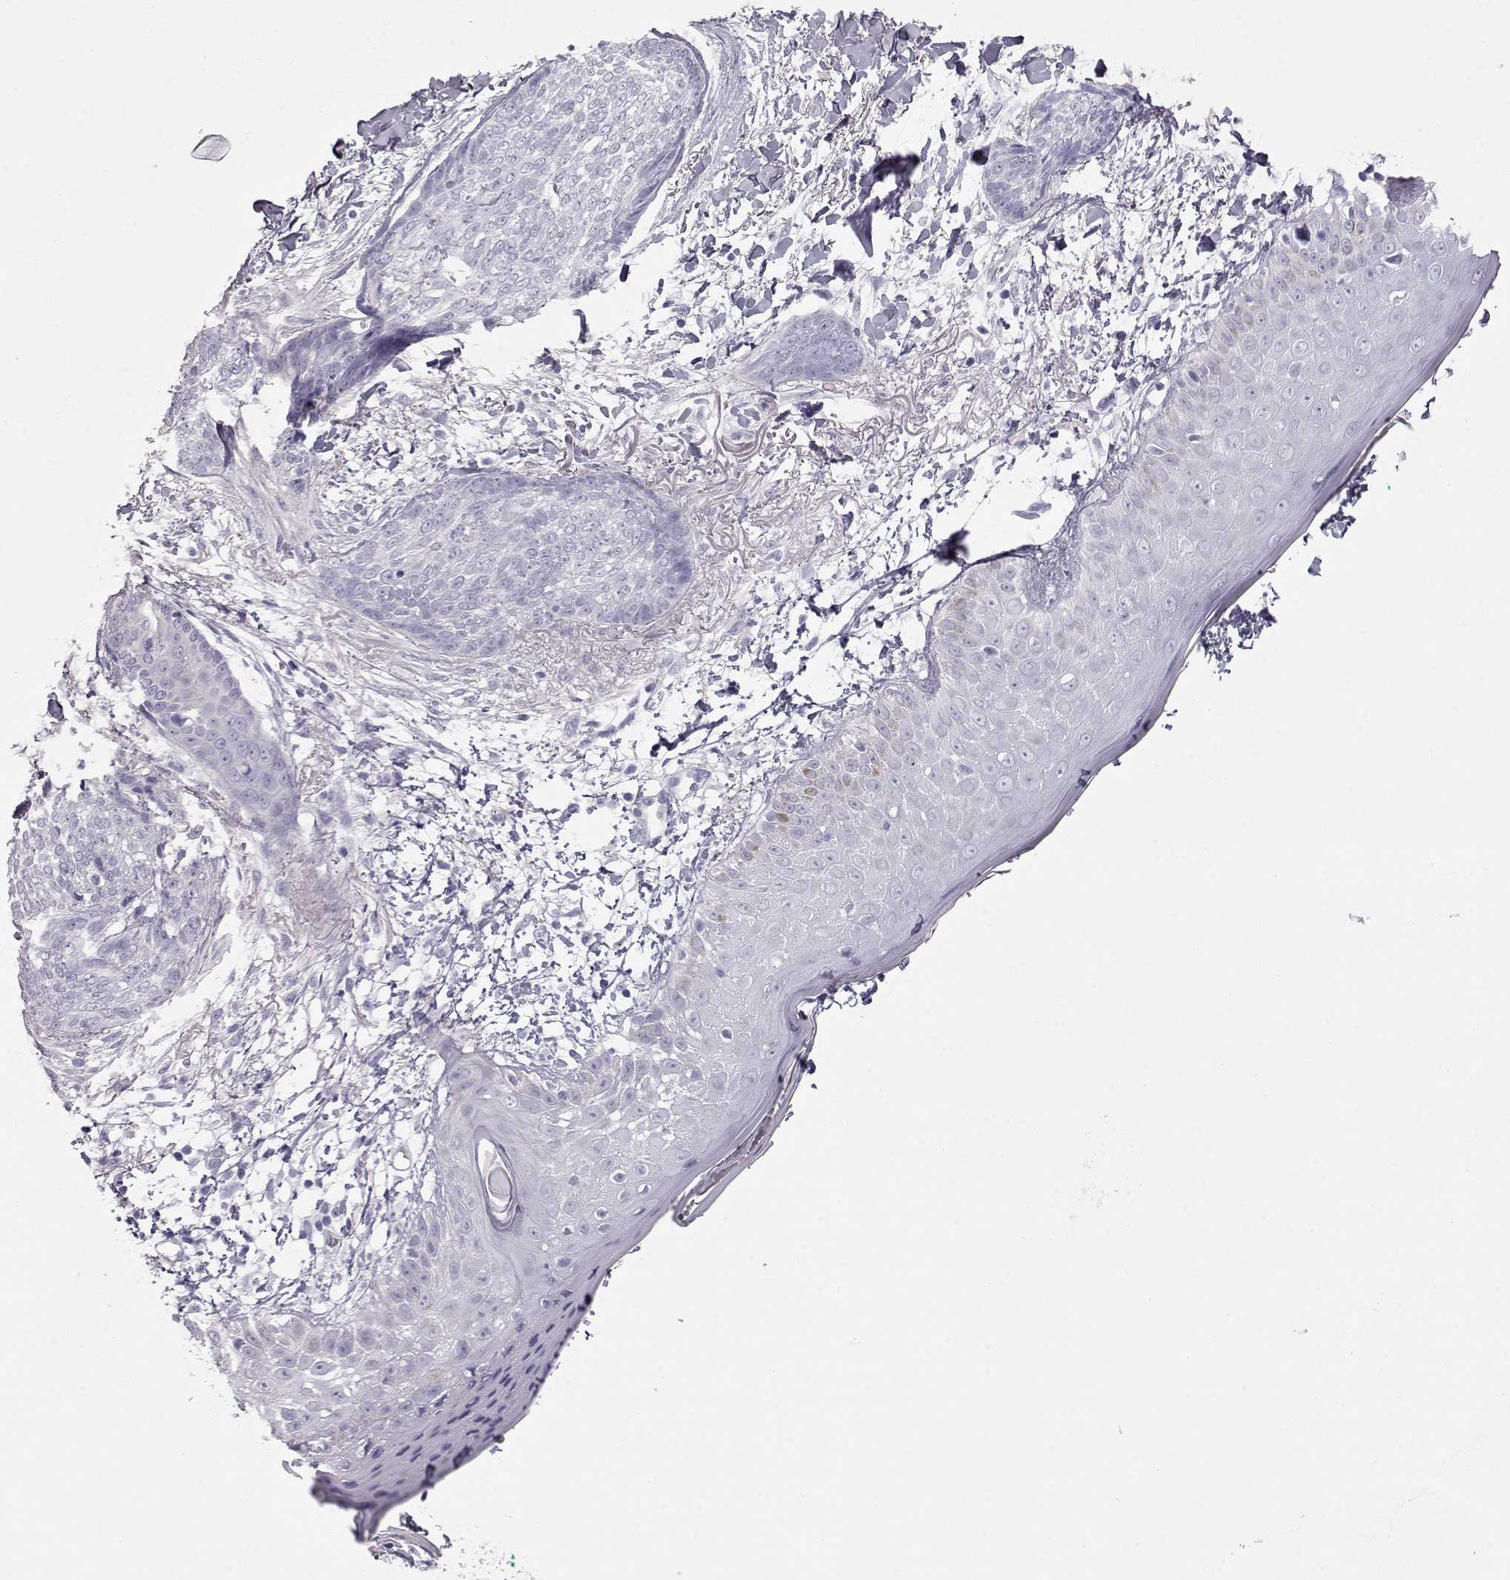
{"staining": {"intensity": "negative", "quantity": "none", "location": "none"}, "tissue": "skin cancer", "cell_type": "Tumor cells", "image_type": "cancer", "snomed": [{"axis": "morphology", "description": "Normal tissue, NOS"}, {"axis": "morphology", "description": "Basal cell carcinoma"}, {"axis": "topography", "description": "Skin"}], "caption": "This micrograph is of skin cancer (basal cell carcinoma) stained with IHC to label a protein in brown with the nuclei are counter-stained blue. There is no expression in tumor cells. The staining was performed using DAB to visualize the protein expression in brown, while the nuclei were stained in blue with hematoxylin (Magnification: 20x).", "gene": "SLITRK3", "patient": {"sex": "male", "age": 84}}